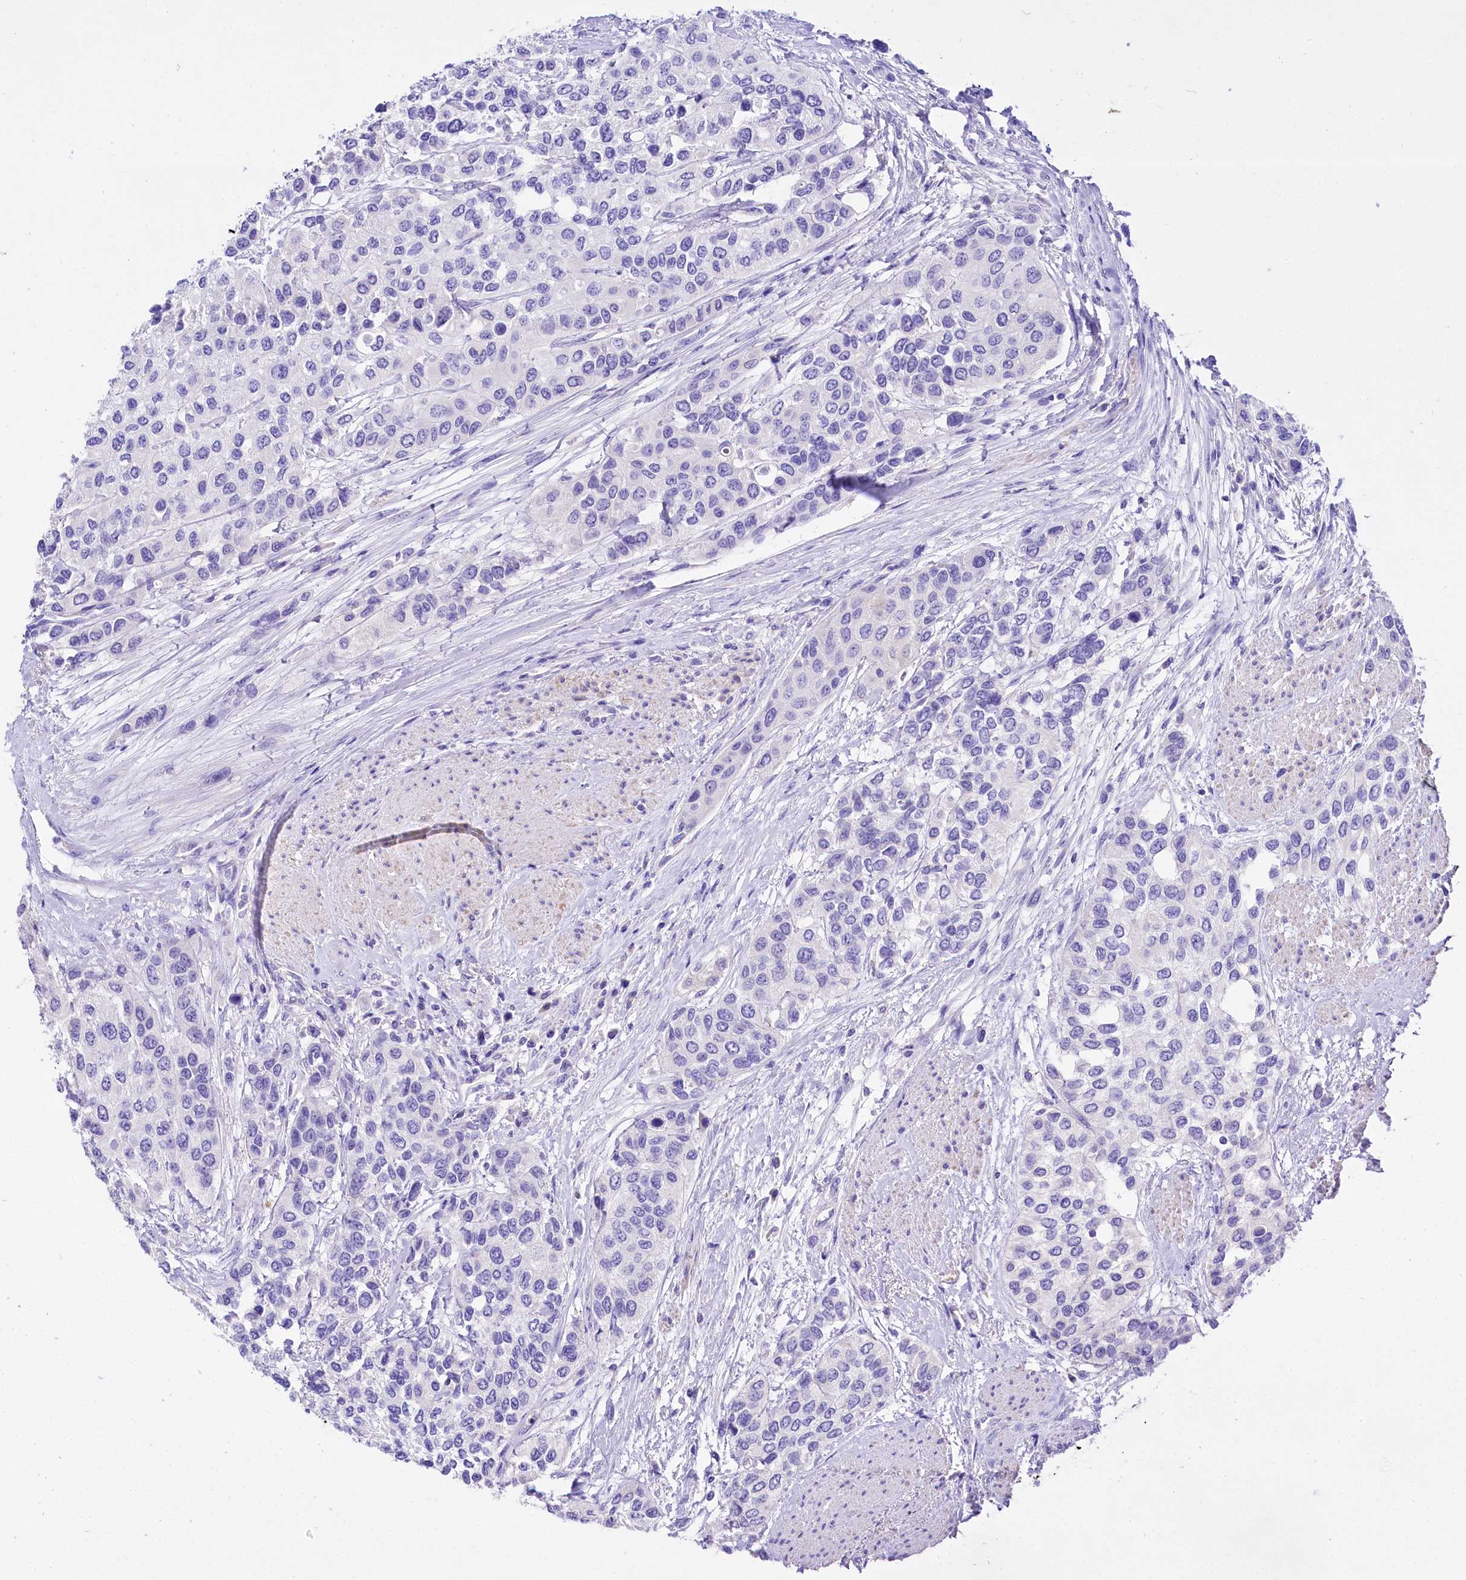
{"staining": {"intensity": "negative", "quantity": "none", "location": "none"}, "tissue": "urothelial cancer", "cell_type": "Tumor cells", "image_type": "cancer", "snomed": [{"axis": "morphology", "description": "Normal tissue, NOS"}, {"axis": "morphology", "description": "Urothelial carcinoma, High grade"}, {"axis": "topography", "description": "Vascular tissue"}, {"axis": "topography", "description": "Urinary bladder"}], "caption": "This is an immunohistochemistry photomicrograph of human high-grade urothelial carcinoma. There is no staining in tumor cells.", "gene": "A2ML1", "patient": {"sex": "female", "age": 56}}